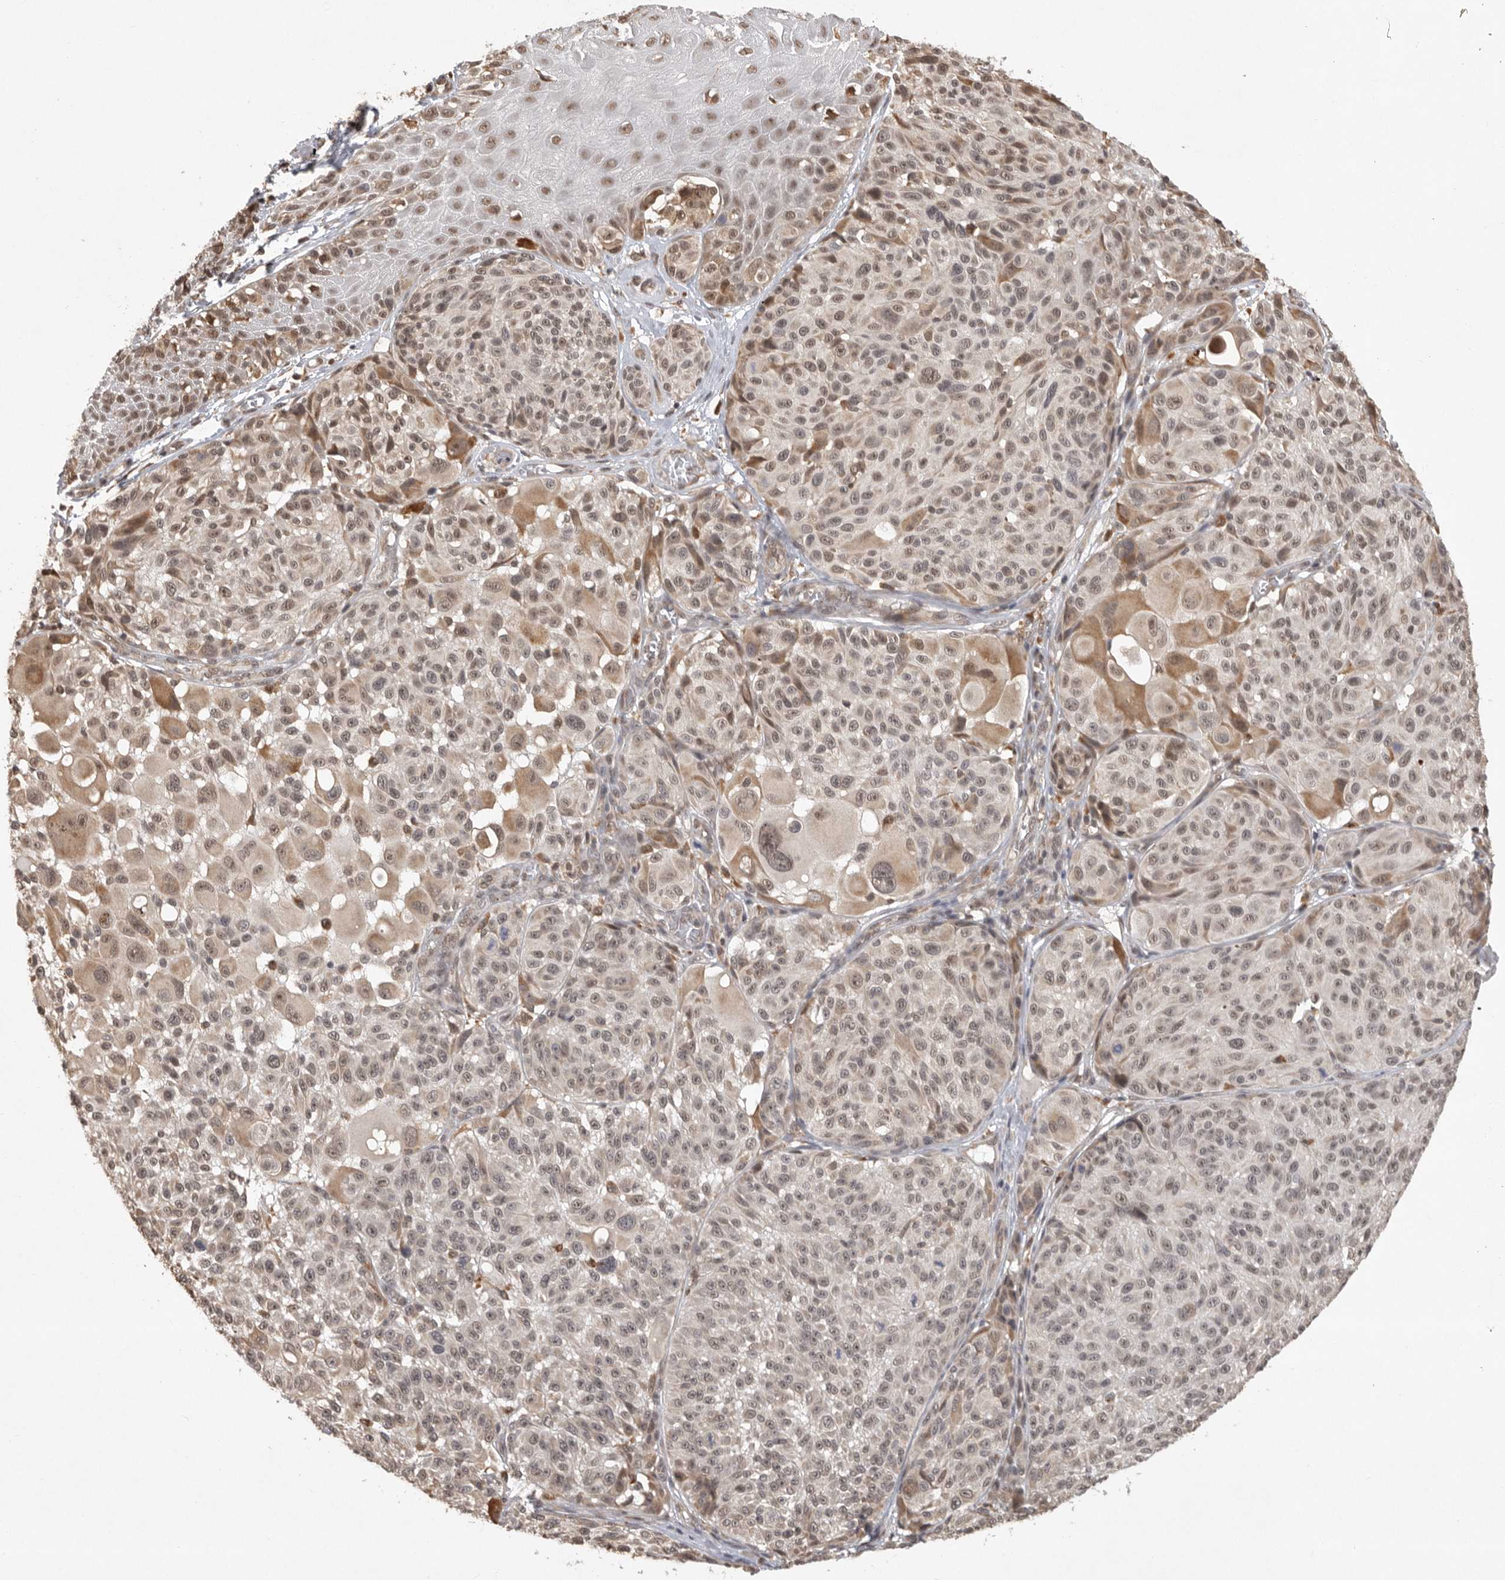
{"staining": {"intensity": "weak", "quantity": ">75%", "location": "cytoplasmic/membranous,nuclear"}, "tissue": "melanoma", "cell_type": "Tumor cells", "image_type": "cancer", "snomed": [{"axis": "morphology", "description": "Malignant melanoma, NOS"}, {"axis": "topography", "description": "Skin"}], "caption": "A photomicrograph of human malignant melanoma stained for a protein reveals weak cytoplasmic/membranous and nuclear brown staining in tumor cells.", "gene": "ZNF83", "patient": {"sex": "male", "age": 83}}